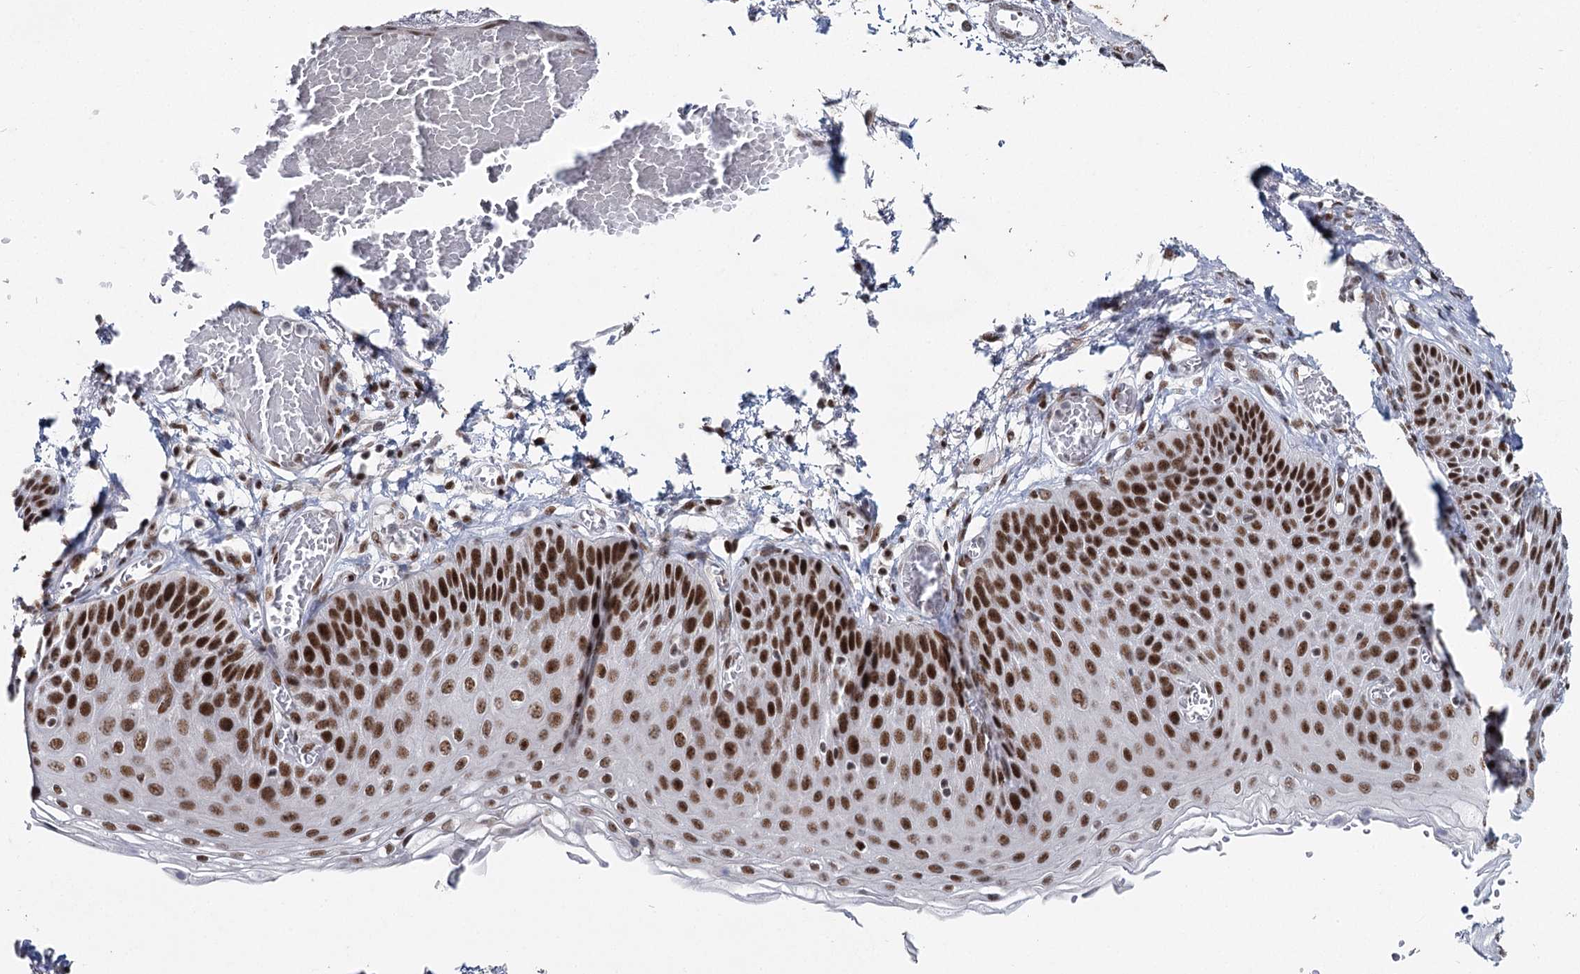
{"staining": {"intensity": "strong", "quantity": ">75%", "location": "nuclear"}, "tissue": "esophagus", "cell_type": "Squamous epithelial cells", "image_type": "normal", "snomed": [{"axis": "morphology", "description": "Normal tissue, NOS"}, {"axis": "topography", "description": "Esophagus"}], "caption": "A brown stain highlights strong nuclear positivity of a protein in squamous epithelial cells of benign esophagus. (DAB (3,3'-diaminobenzidine) IHC with brightfield microscopy, high magnification).", "gene": "SCAF8", "patient": {"sex": "male", "age": 81}}